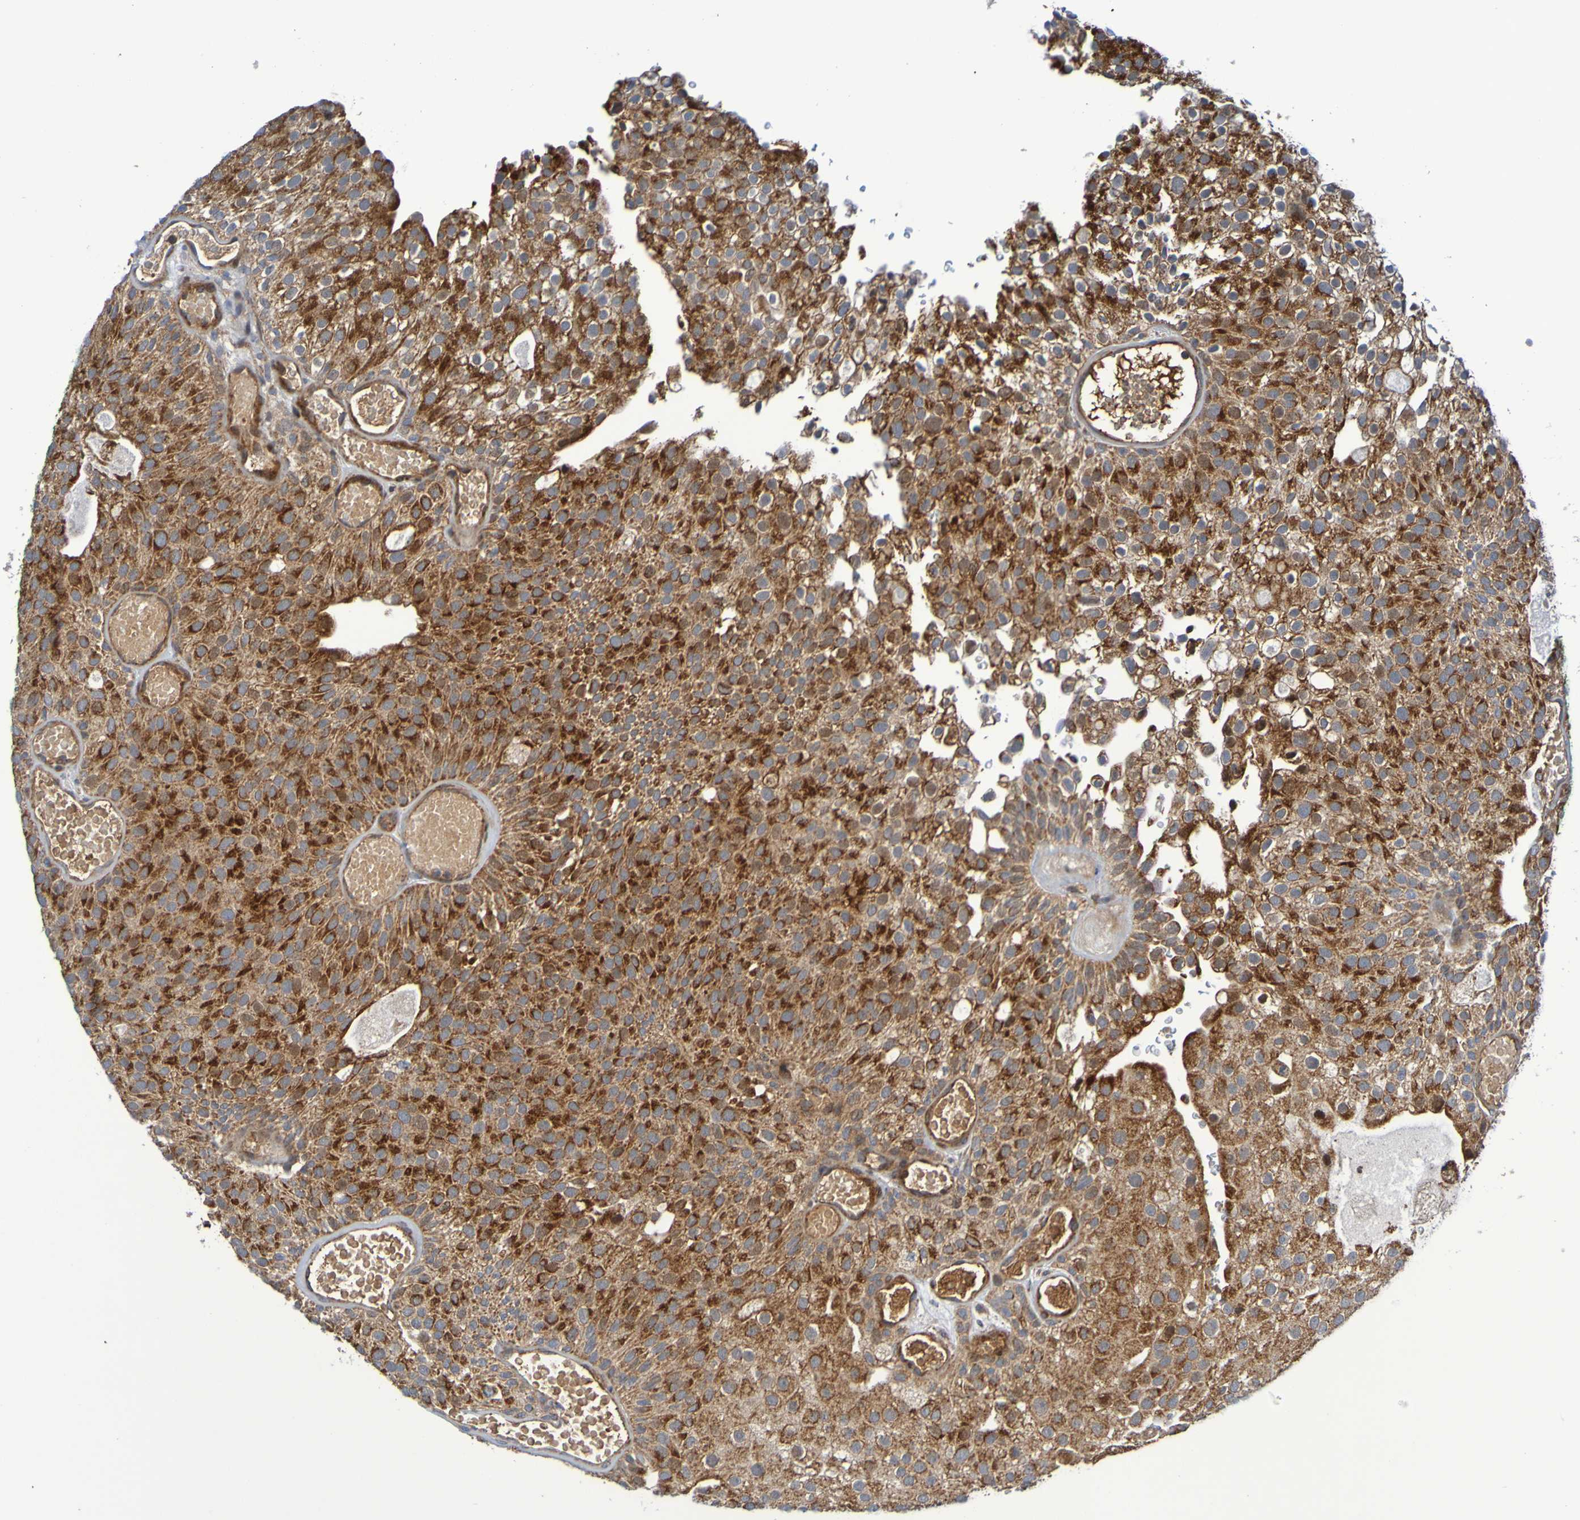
{"staining": {"intensity": "strong", "quantity": ">75%", "location": "cytoplasmic/membranous"}, "tissue": "urothelial cancer", "cell_type": "Tumor cells", "image_type": "cancer", "snomed": [{"axis": "morphology", "description": "Urothelial carcinoma, Low grade"}, {"axis": "topography", "description": "Urinary bladder"}], "caption": "Immunohistochemical staining of urothelial cancer shows high levels of strong cytoplasmic/membranous positivity in about >75% of tumor cells.", "gene": "CCDC51", "patient": {"sex": "male", "age": 78}}